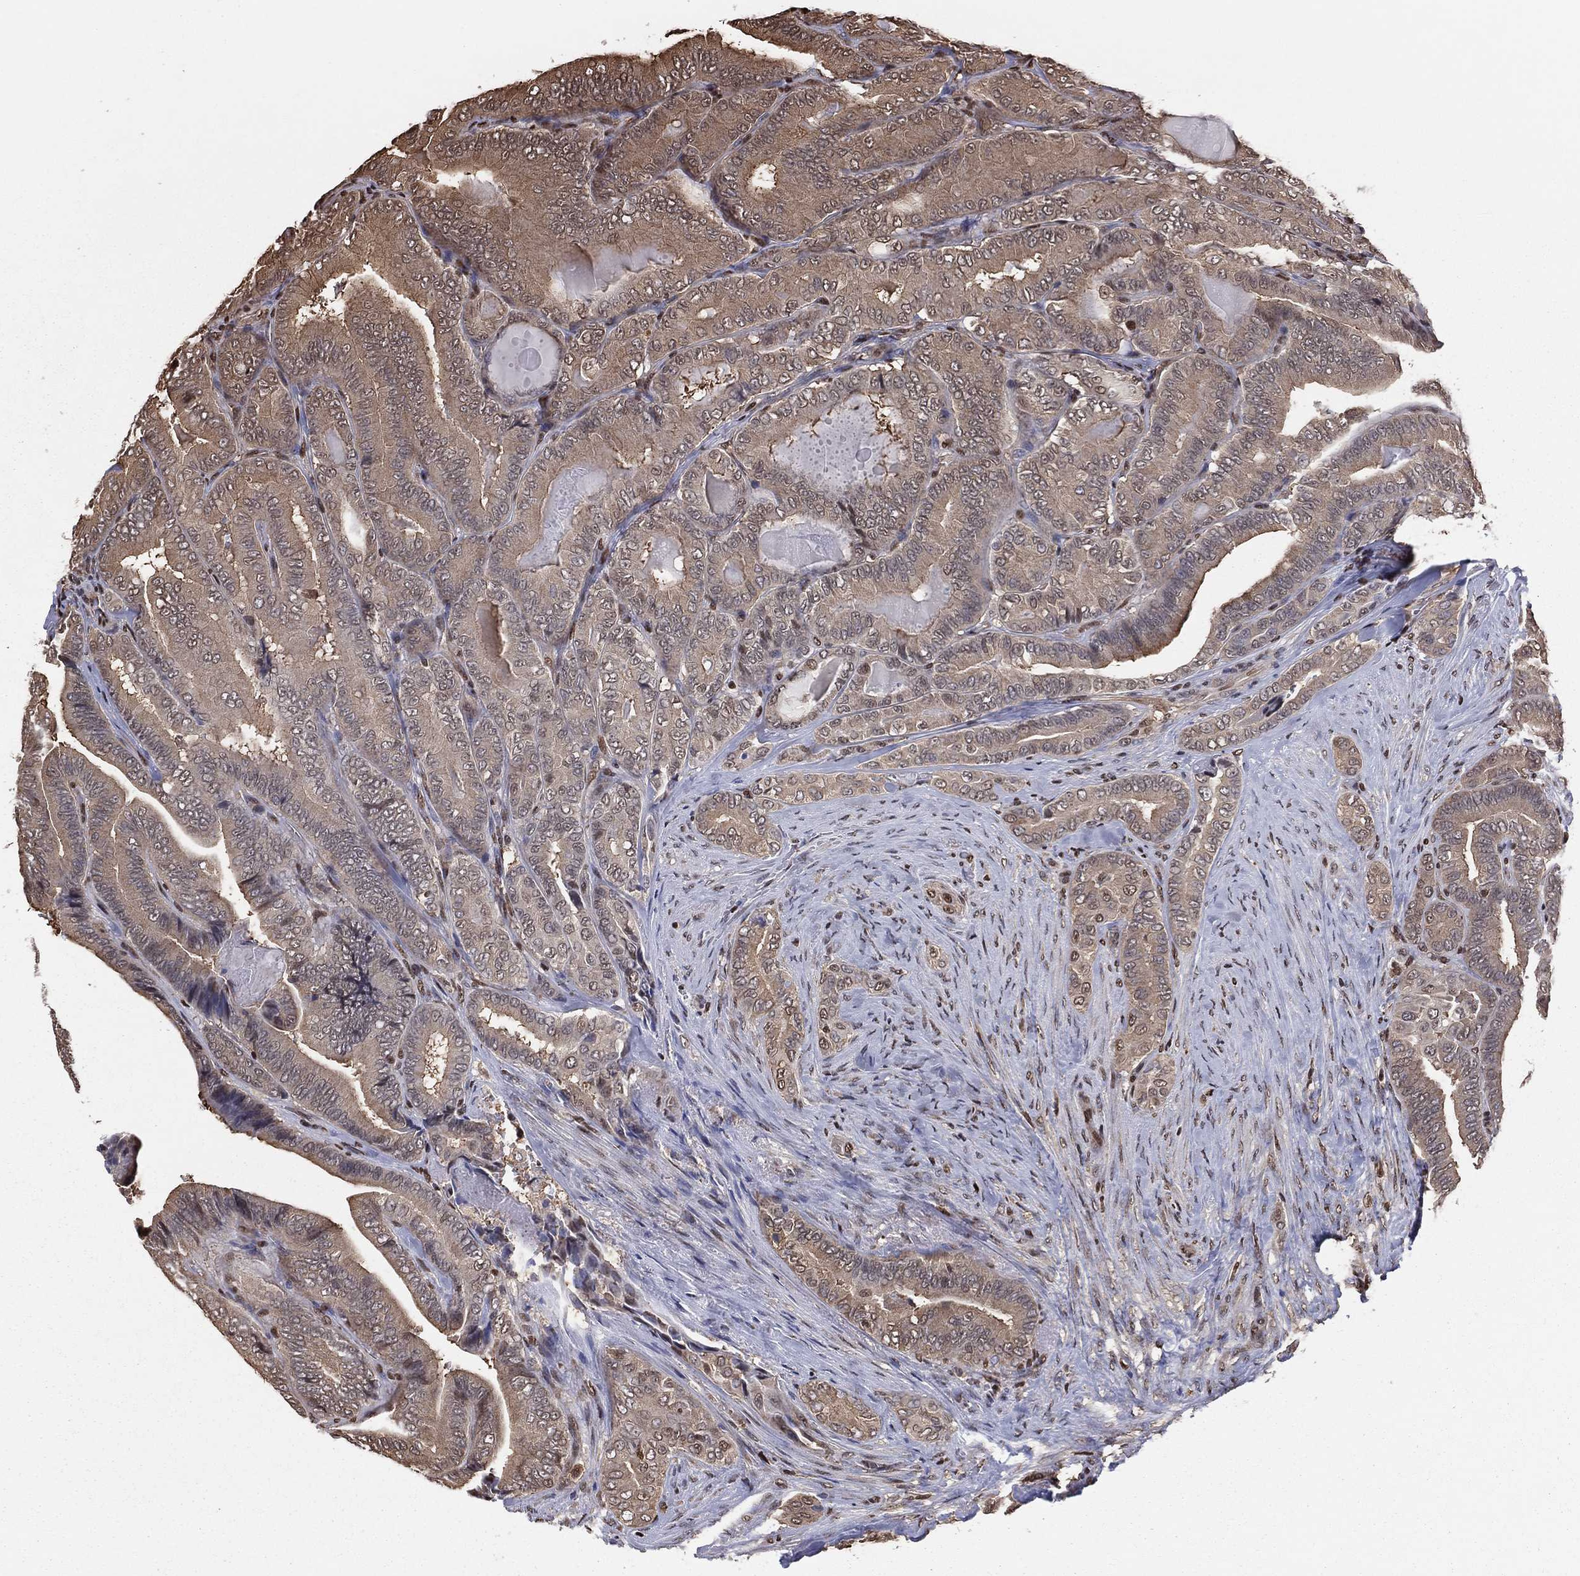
{"staining": {"intensity": "weak", "quantity": ">75%", "location": "cytoplasmic/membranous"}, "tissue": "thyroid cancer", "cell_type": "Tumor cells", "image_type": "cancer", "snomed": [{"axis": "morphology", "description": "Papillary adenocarcinoma, NOS"}, {"axis": "topography", "description": "Thyroid gland"}], "caption": "IHC of human papillary adenocarcinoma (thyroid) reveals low levels of weak cytoplasmic/membranous expression in about >75% of tumor cells. (brown staining indicates protein expression, while blue staining denotes nuclei).", "gene": "GAPDH", "patient": {"sex": "male", "age": 61}}